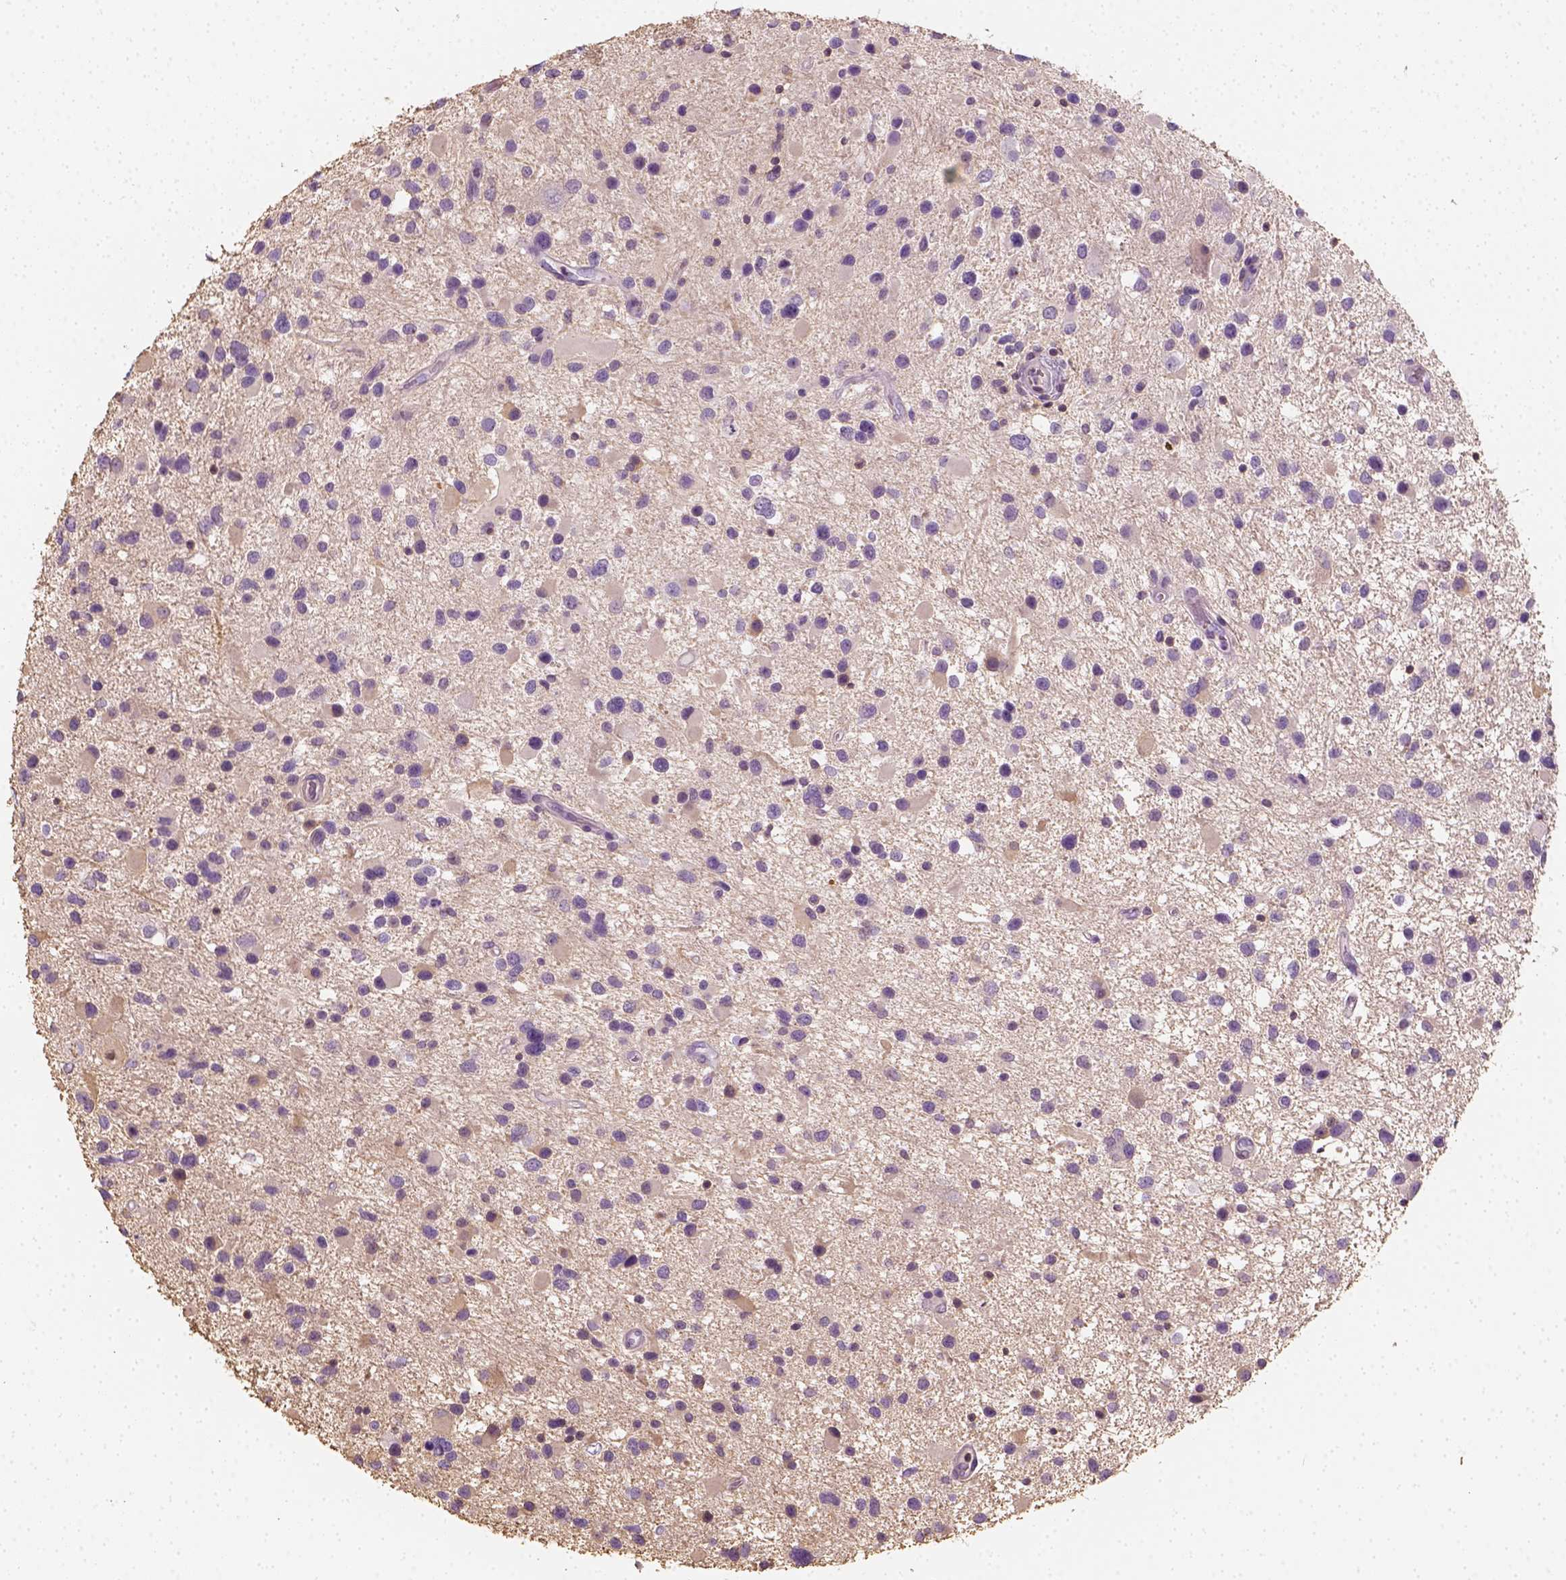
{"staining": {"intensity": "negative", "quantity": "none", "location": "none"}, "tissue": "glioma", "cell_type": "Tumor cells", "image_type": "cancer", "snomed": [{"axis": "morphology", "description": "Glioma, malignant, Low grade"}, {"axis": "topography", "description": "Brain"}], "caption": "Glioma stained for a protein using immunohistochemistry demonstrates no positivity tumor cells.", "gene": "EPHB1", "patient": {"sex": "female", "age": 32}}